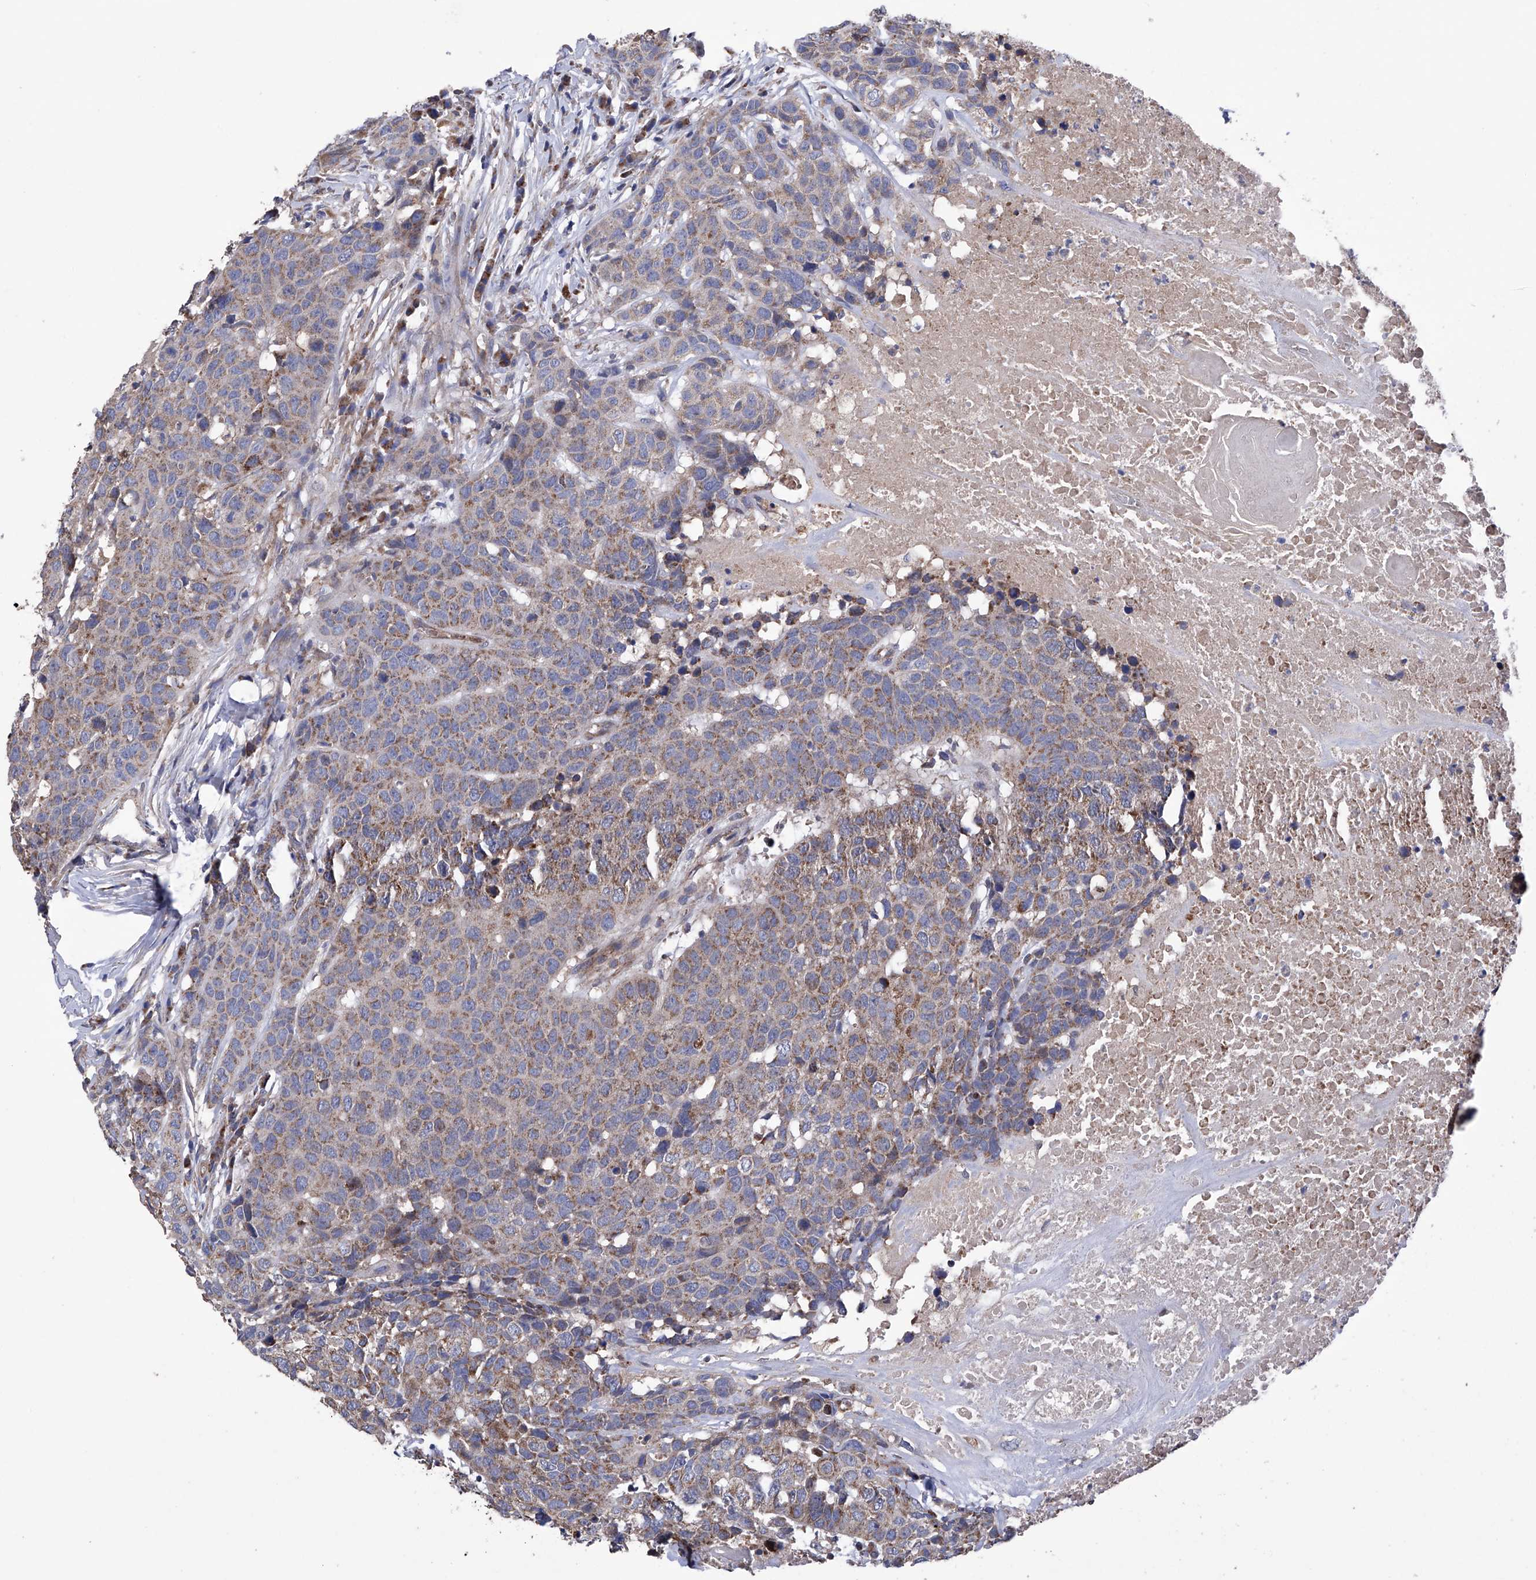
{"staining": {"intensity": "weak", "quantity": ">75%", "location": "cytoplasmic/membranous"}, "tissue": "head and neck cancer", "cell_type": "Tumor cells", "image_type": "cancer", "snomed": [{"axis": "morphology", "description": "Squamous cell carcinoma, NOS"}, {"axis": "topography", "description": "Head-Neck"}], "caption": "DAB immunohistochemical staining of squamous cell carcinoma (head and neck) displays weak cytoplasmic/membranous protein expression in approximately >75% of tumor cells.", "gene": "EFCAB2", "patient": {"sex": "male", "age": 66}}